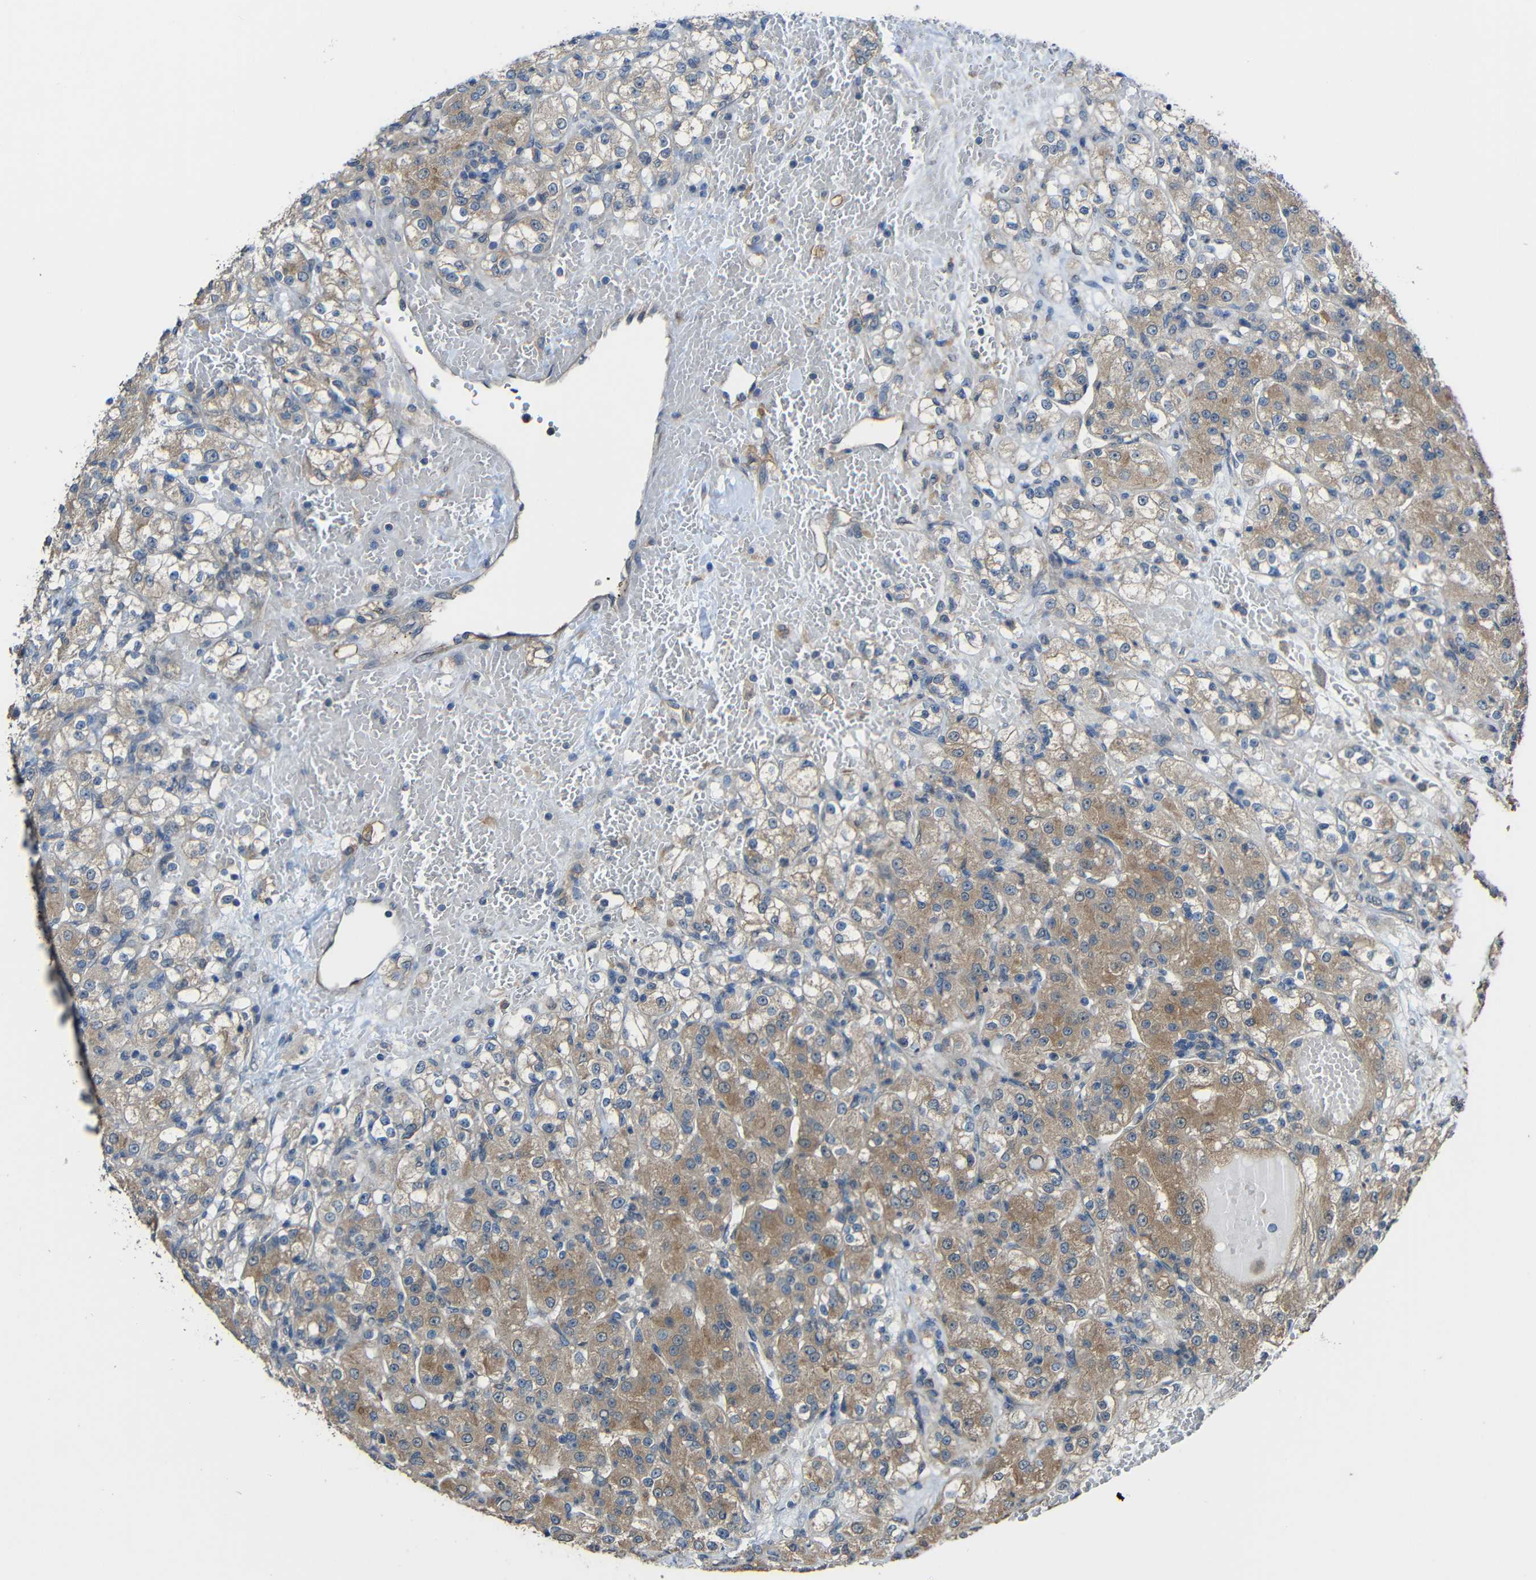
{"staining": {"intensity": "moderate", "quantity": ">75%", "location": "cytoplasmic/membranous"}, "tissue": "renal cancer", "cell_type": "Tumor cells", "image_type": "cancer", "snomed": [{"axis": "morphology", "description": "Normal tissue, NOS"}, {"axis": "morphology", "description": "Adenocarcinoma, NOS"}, {"axis": "topography", "description": "Kidney"}], "caption": "Renal cancer (adenocarcinoma) stained with a protein marker shows moderate staining in tumor cells.", "gene": "CHST9", "patient": {"sex": "male", "age": 61}}